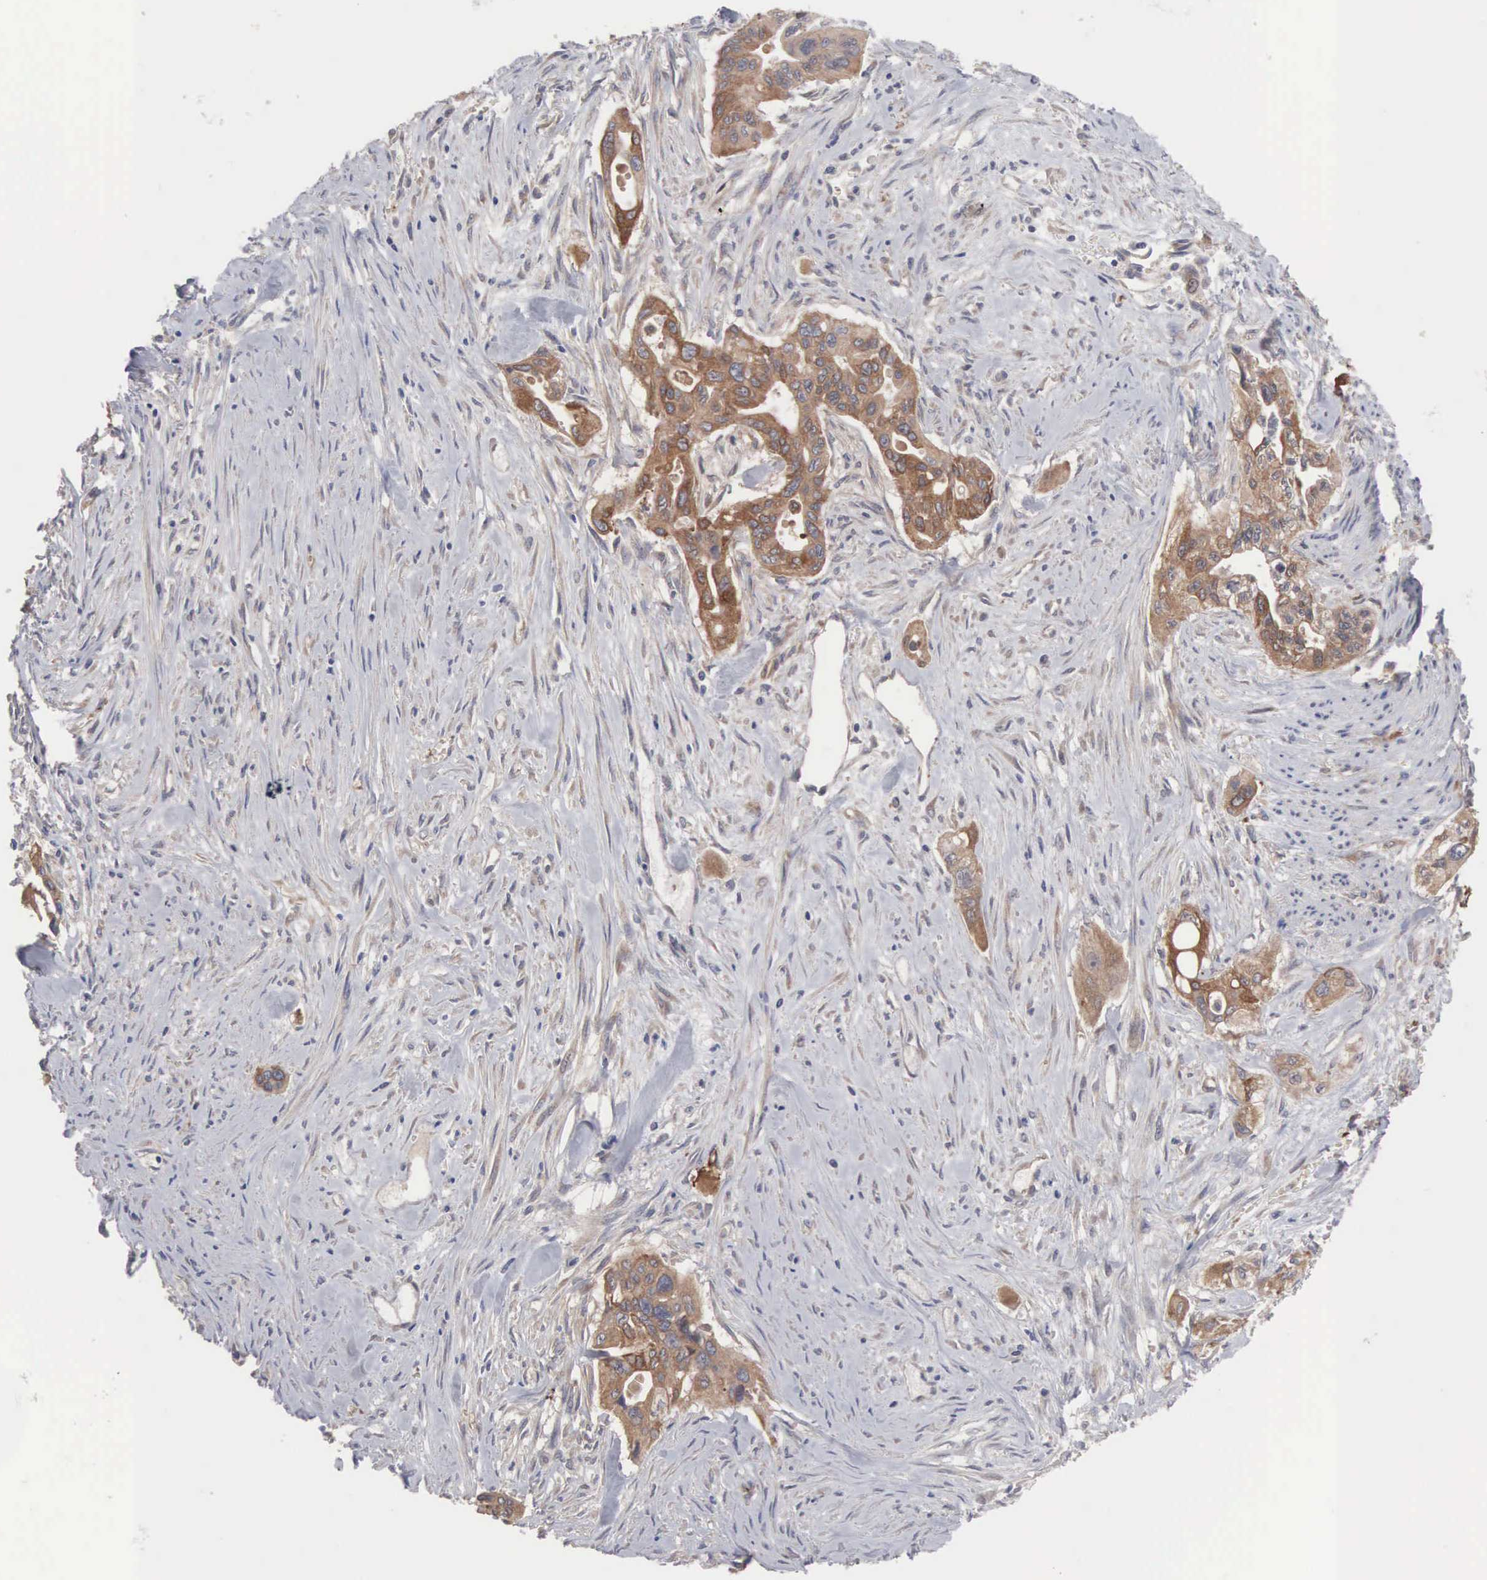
{"staining": {"intensity": "moderate", "quantity": ">75%", "location": "cytoplasmic/membranous"}, "tissue": "pancreatic cancer", "cell_type": "Tumor cells", "image_type": "cancer", "snomed": [{"axis": "morphology", "description": "Adenocarcinoma, NOS"}, {"axis": "topography", "description": "Pancreas"}], "caption": "Human pancreatic adenocarcinoma stained with a protein marker shows moderate staining in tumor cells.", "gene": "INF2", "patient": {"sex": "male", "age": 77}}